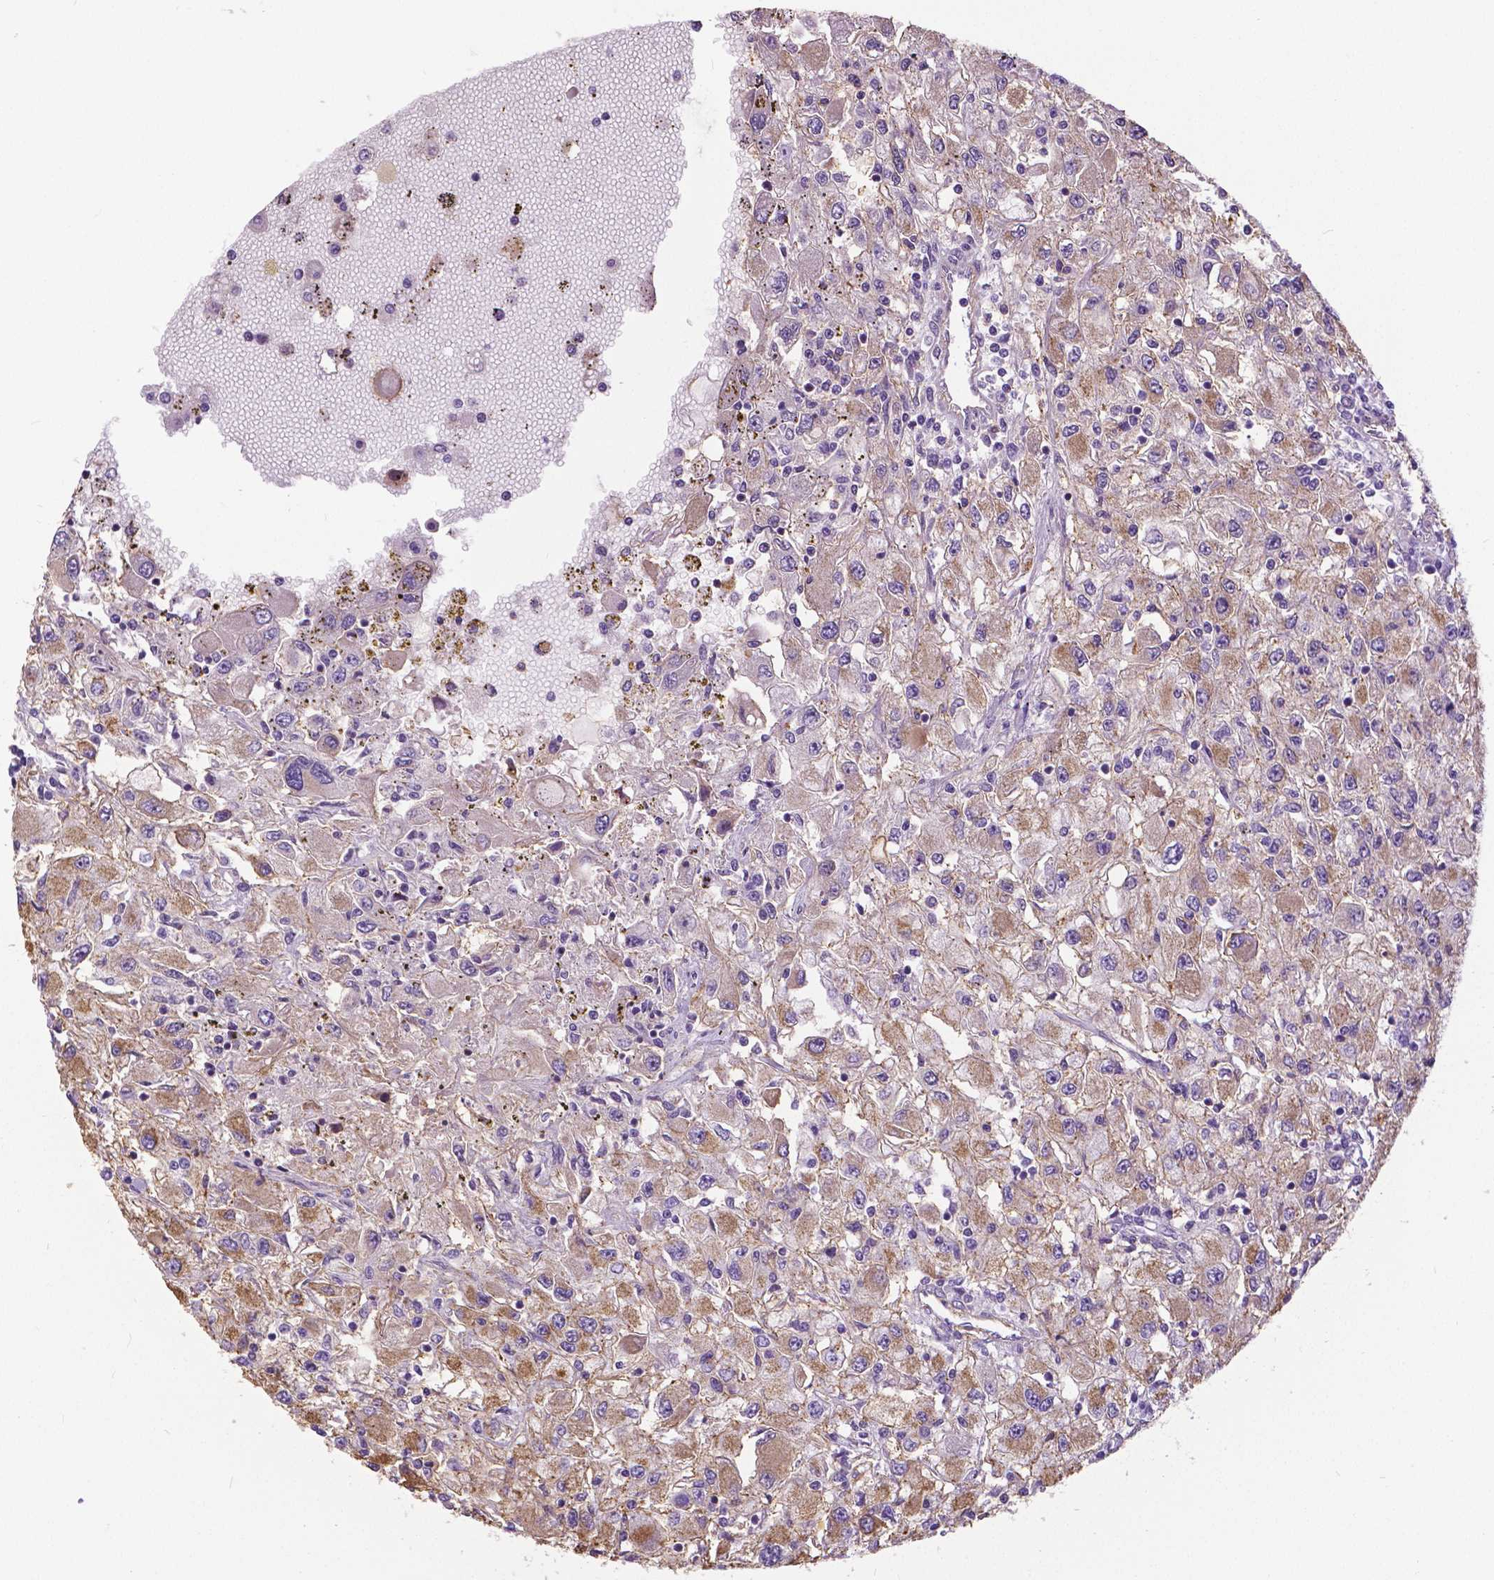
{"staining": {"intensity": "weak", "quantity": "25%-75%", "location": "cytoplasmic/membranous"}, "tissue": "renal cancer", "cell_type": "Tumor cells", "image_type": "cancer", "snomed": [{"axis": "morphology", "description": "Adenocarcinoma, NOS"}, {"axis": "topography", "description": "Kidney"}], "caption": "Human adenocarcinoma (renal) stained with a protein marker shows weak staining in tumor cells.", "gene": "ANXA13", "patient": {"sex": "female", "age": 67}}